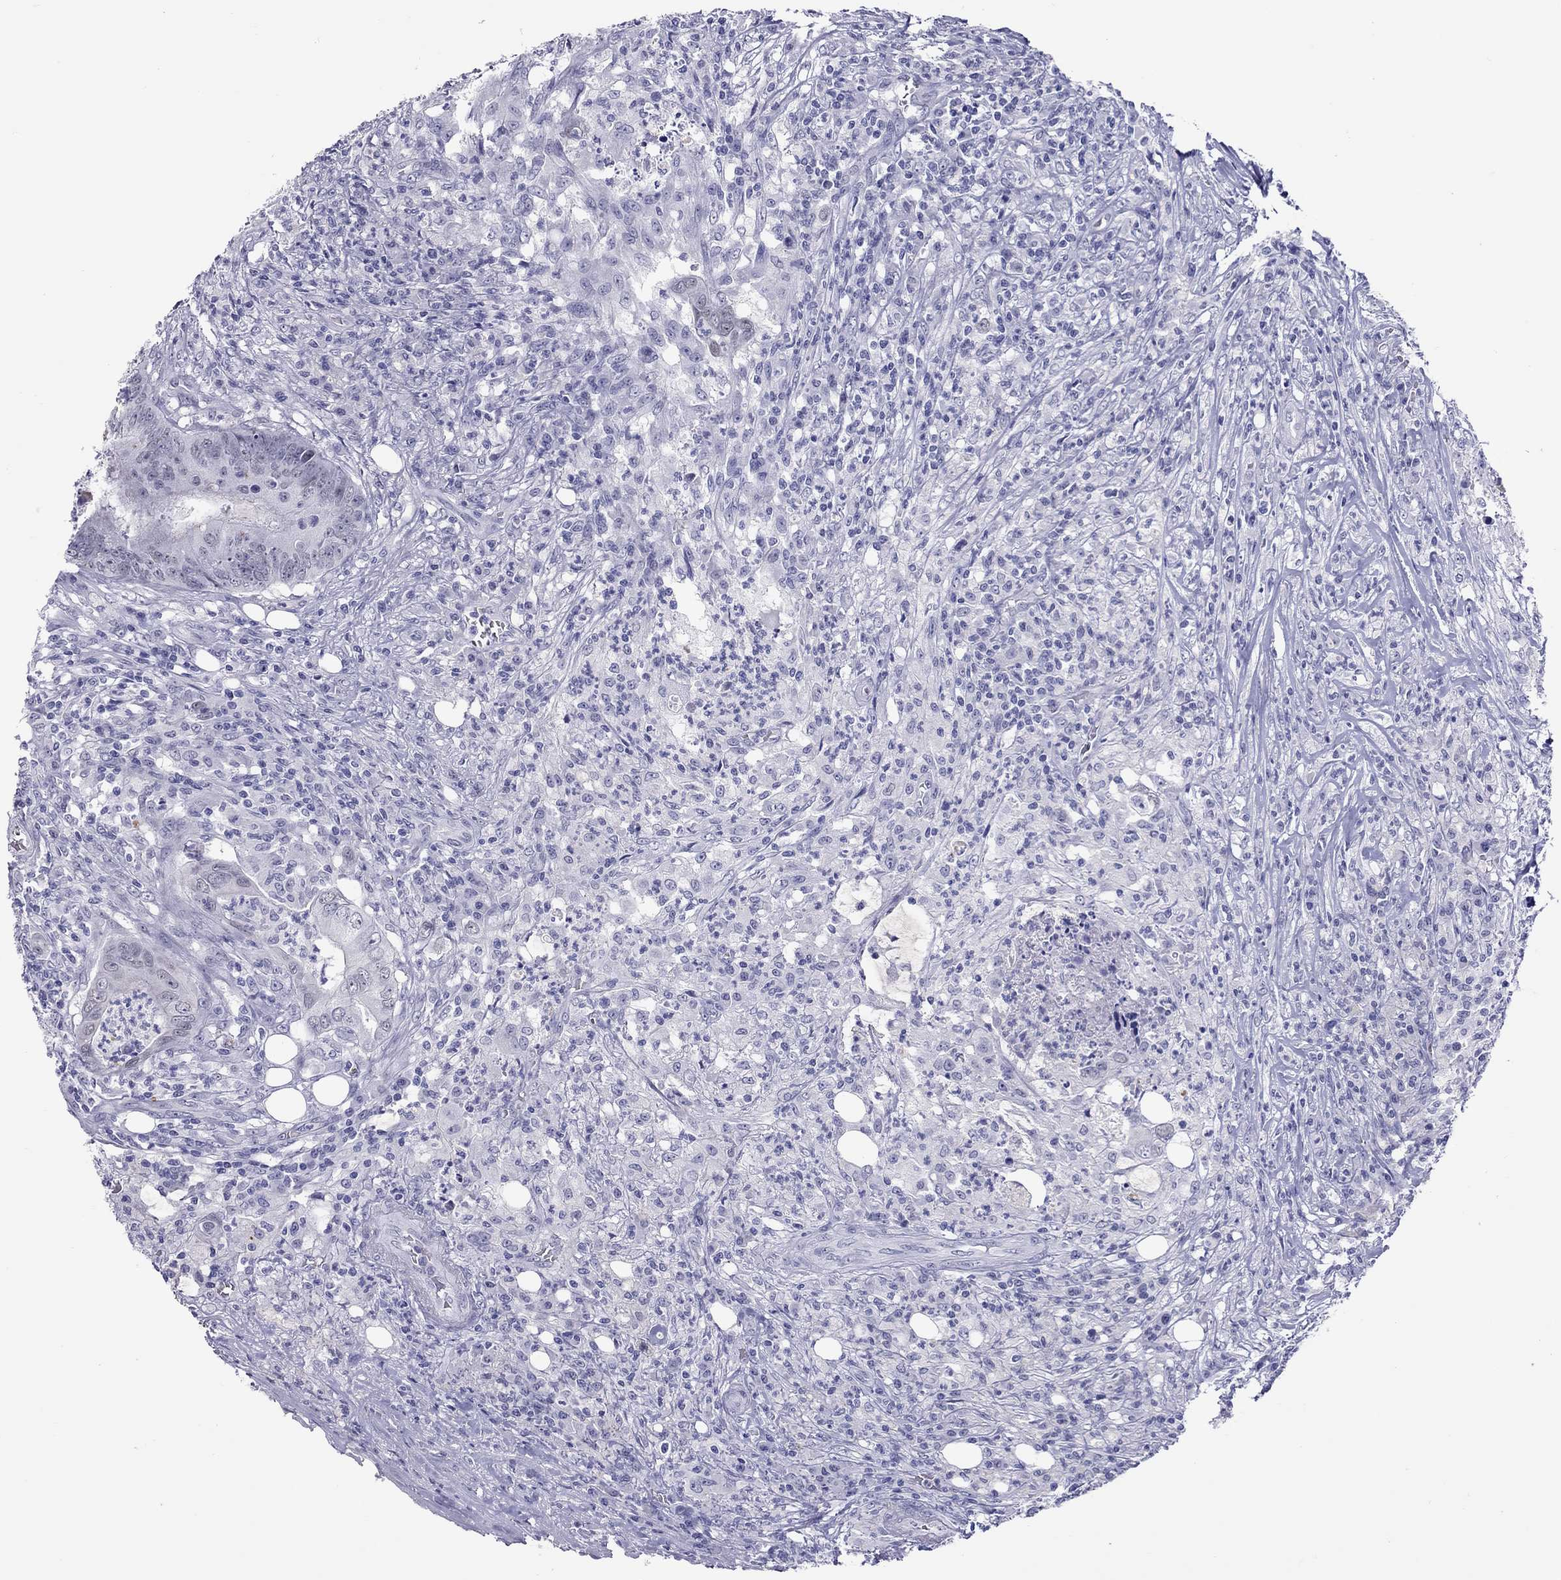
{"staining": {"intensity": "negative", "quantity": "none", "location": "none"}, "tissue": "colorectal cancer", "cell_type": "Tumor cells", "image_type": "cancer", "snomed": [{"axis": "morphology", "description": "Adenocarcinoma, NOS"}, {"axis": "topography", "description": "Colon"}], "caption": "IHC of human colorectal adenocarcinoma displays no staining in tumor cells.", "gene": "CHRNB3", "patient": {"sex": "male", "age": 84}}